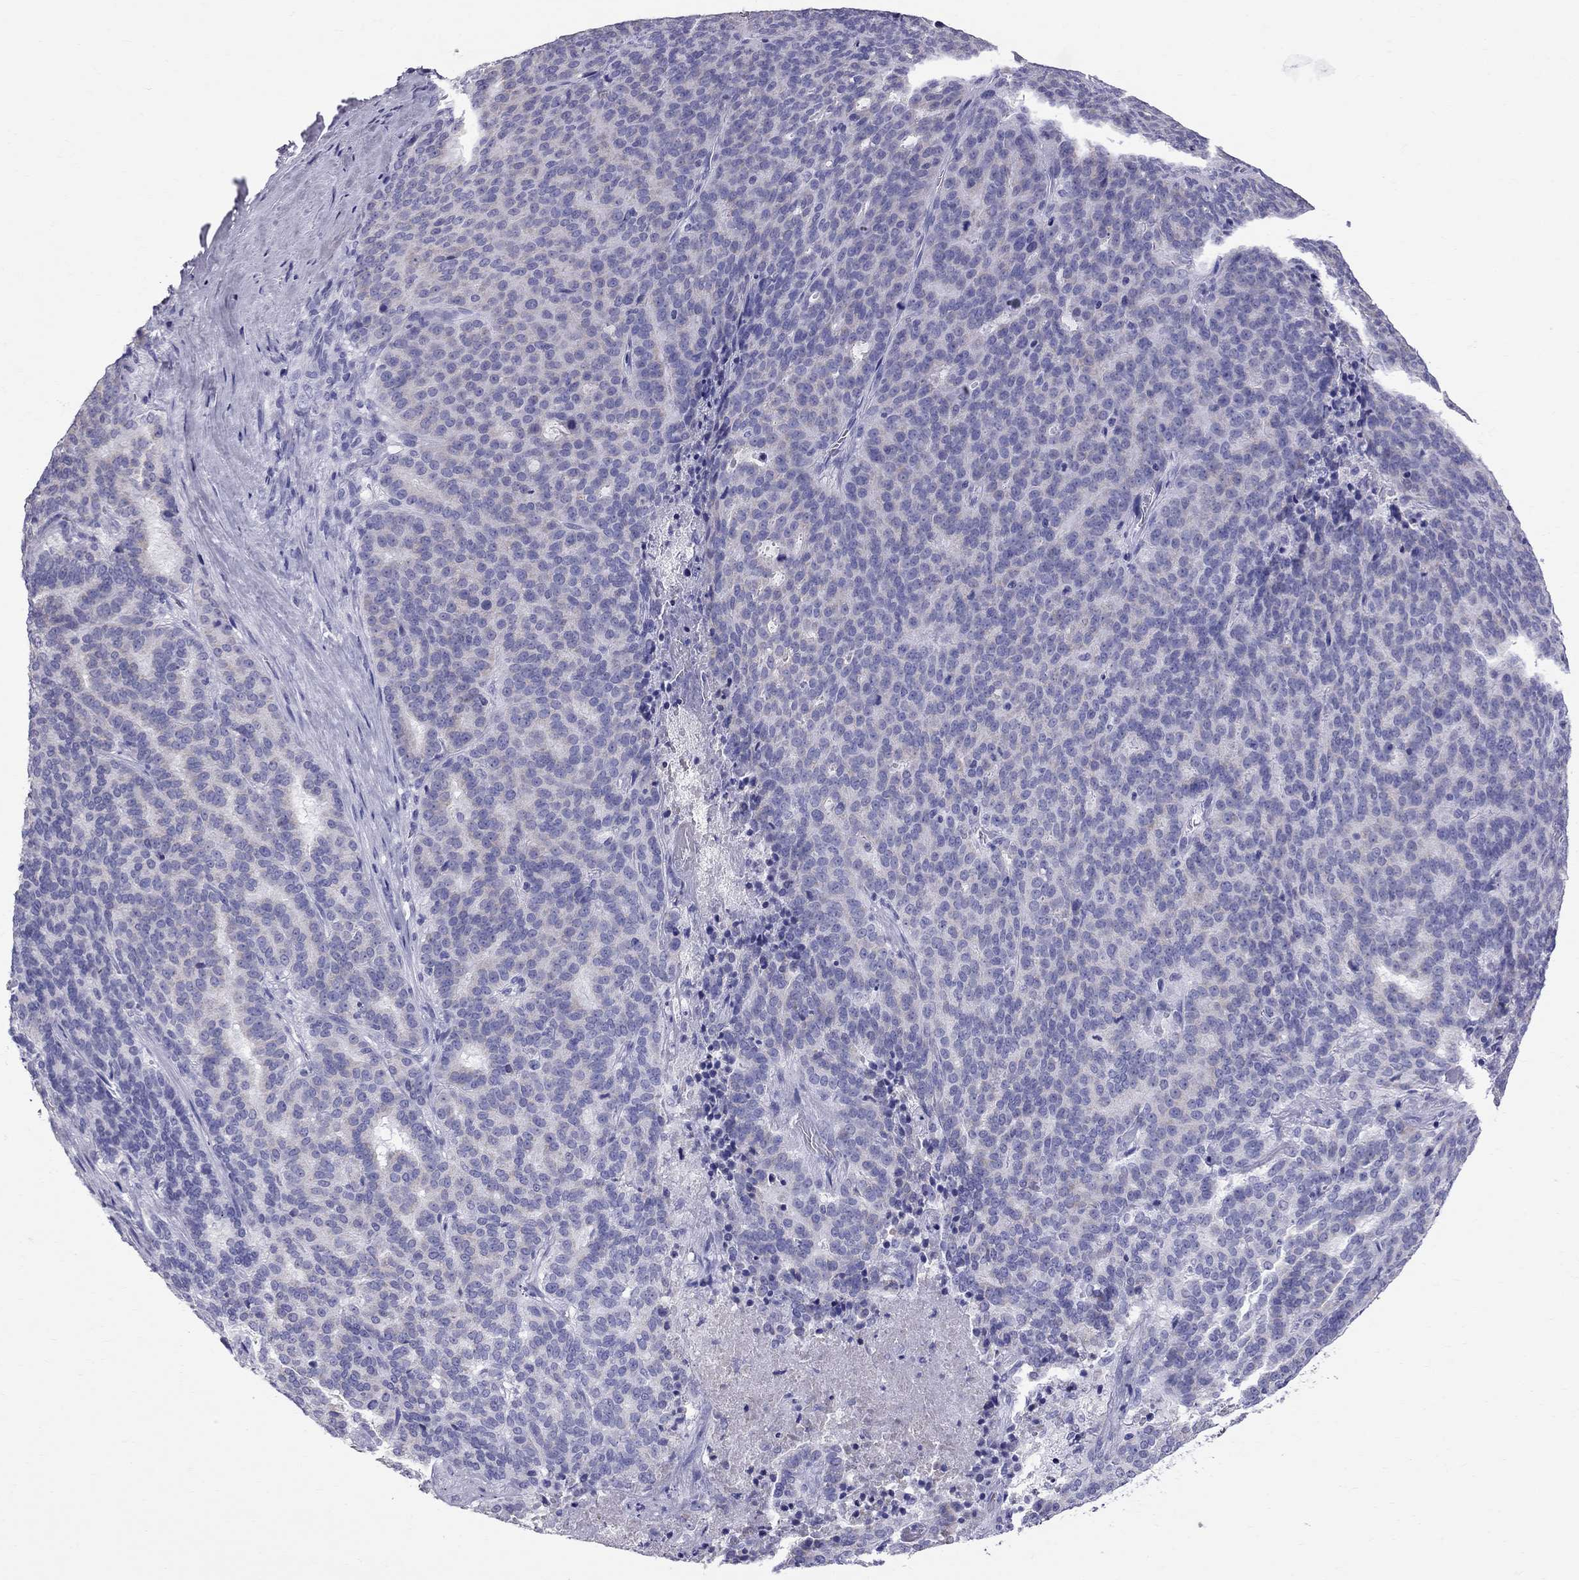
{"staining": {"intensity": "negative", "quantity": "none", "location": "none"}, "tissue": "liver cancer", "cell_type": "Tumor cells", "image_type": "cancer", "snomed": [{"axis": "morphology", "description": "Cholangiocarcinoma"}, {"axis": "topography", "description": "Liver"}], "caption": "Tumor cells show no significant staining in liver cancer (cholangiocarcinoma).", "gene": "TTLL13", "patient": {"sex": "female", "age": 47}}